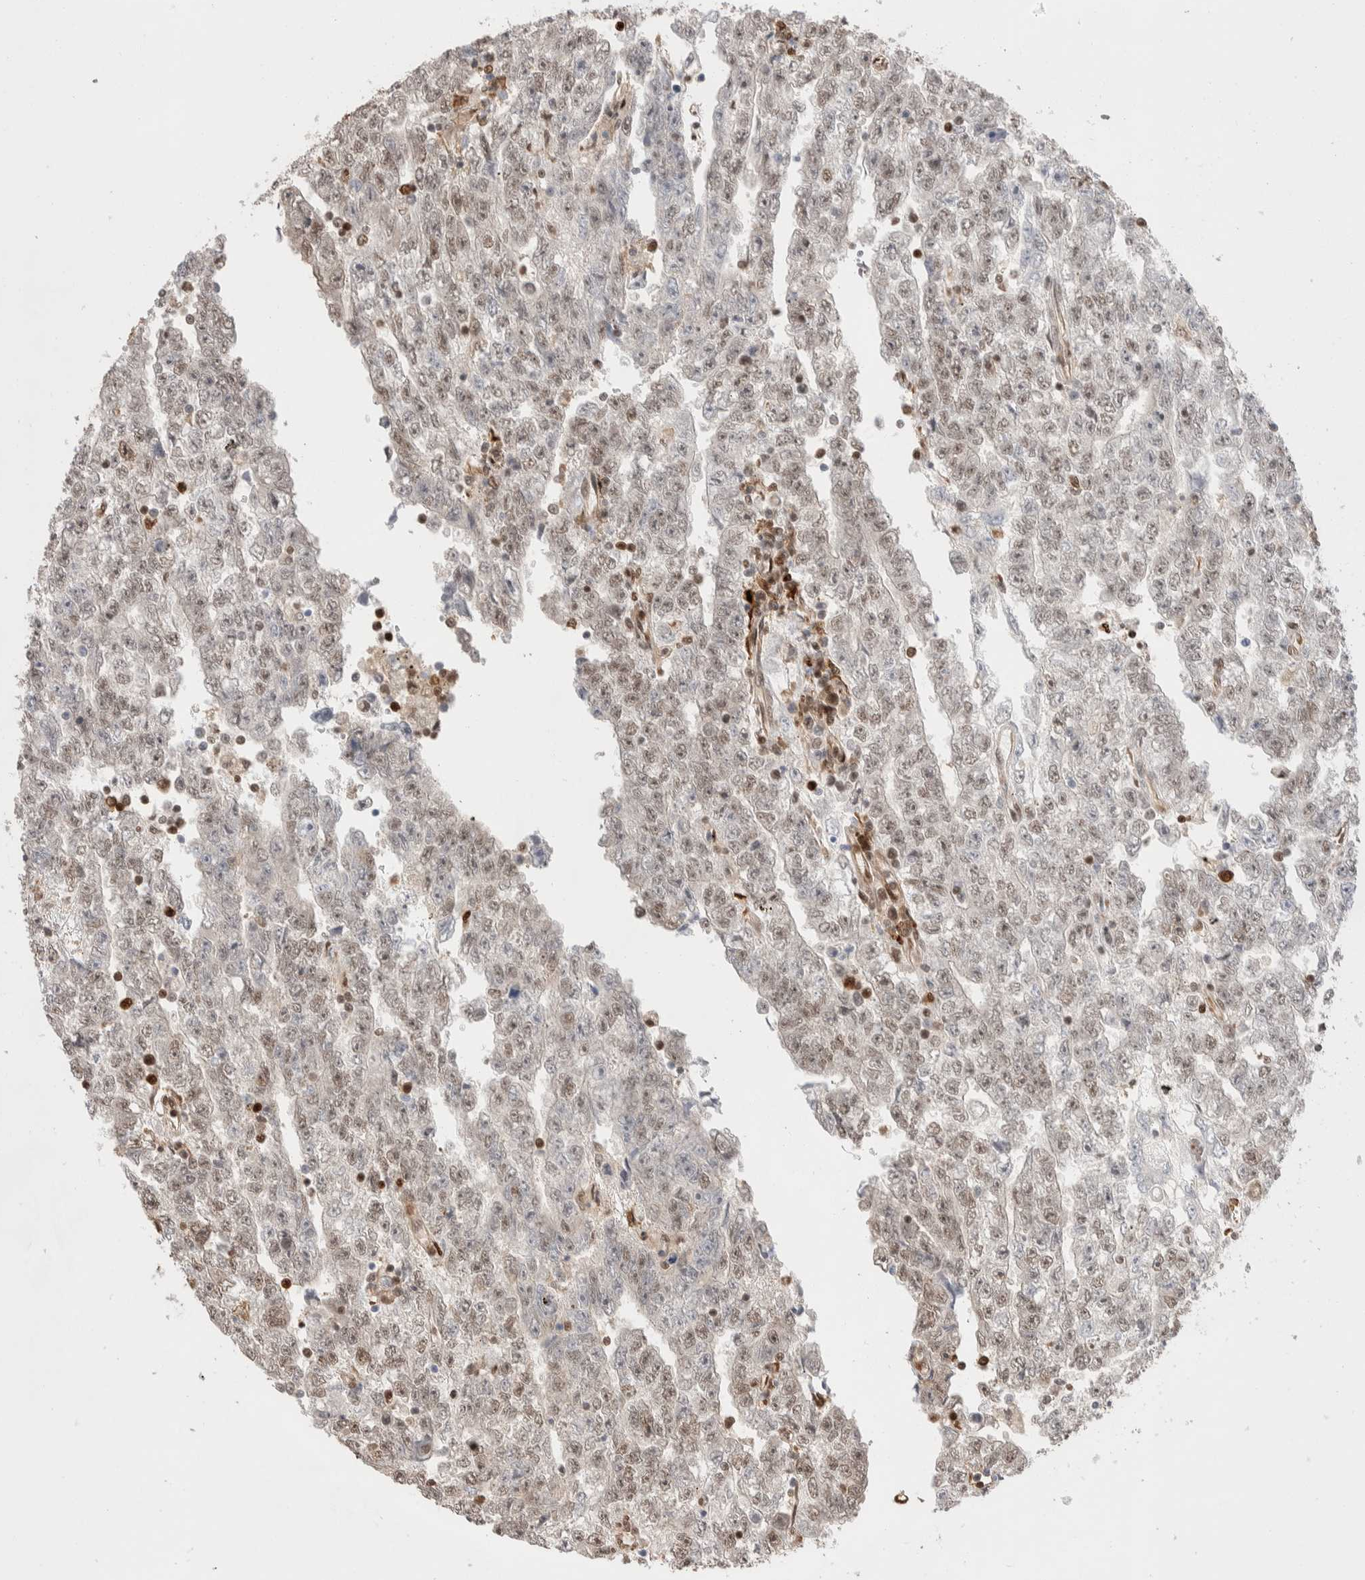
{"staining": {"intensity": "weak", "quantity": ">75%", "location": "nuclear"}, "tissue": "testis cancer", "cell_type": "Tumor cells", "image_type": "cancer", "snomed": [{"axis": "morphology", "description": "Carcinoma, Embryonal, NOS"}, {"axis": "topography", "description": "Testis"}], "caption": "Tumor cells show low levels of weak nuclear staining in about >75% of cells in embryonal carcinoma (testis).", "gene": "RNASEK-C17orf49", "patient": {"sex": "male", "age": 25}}